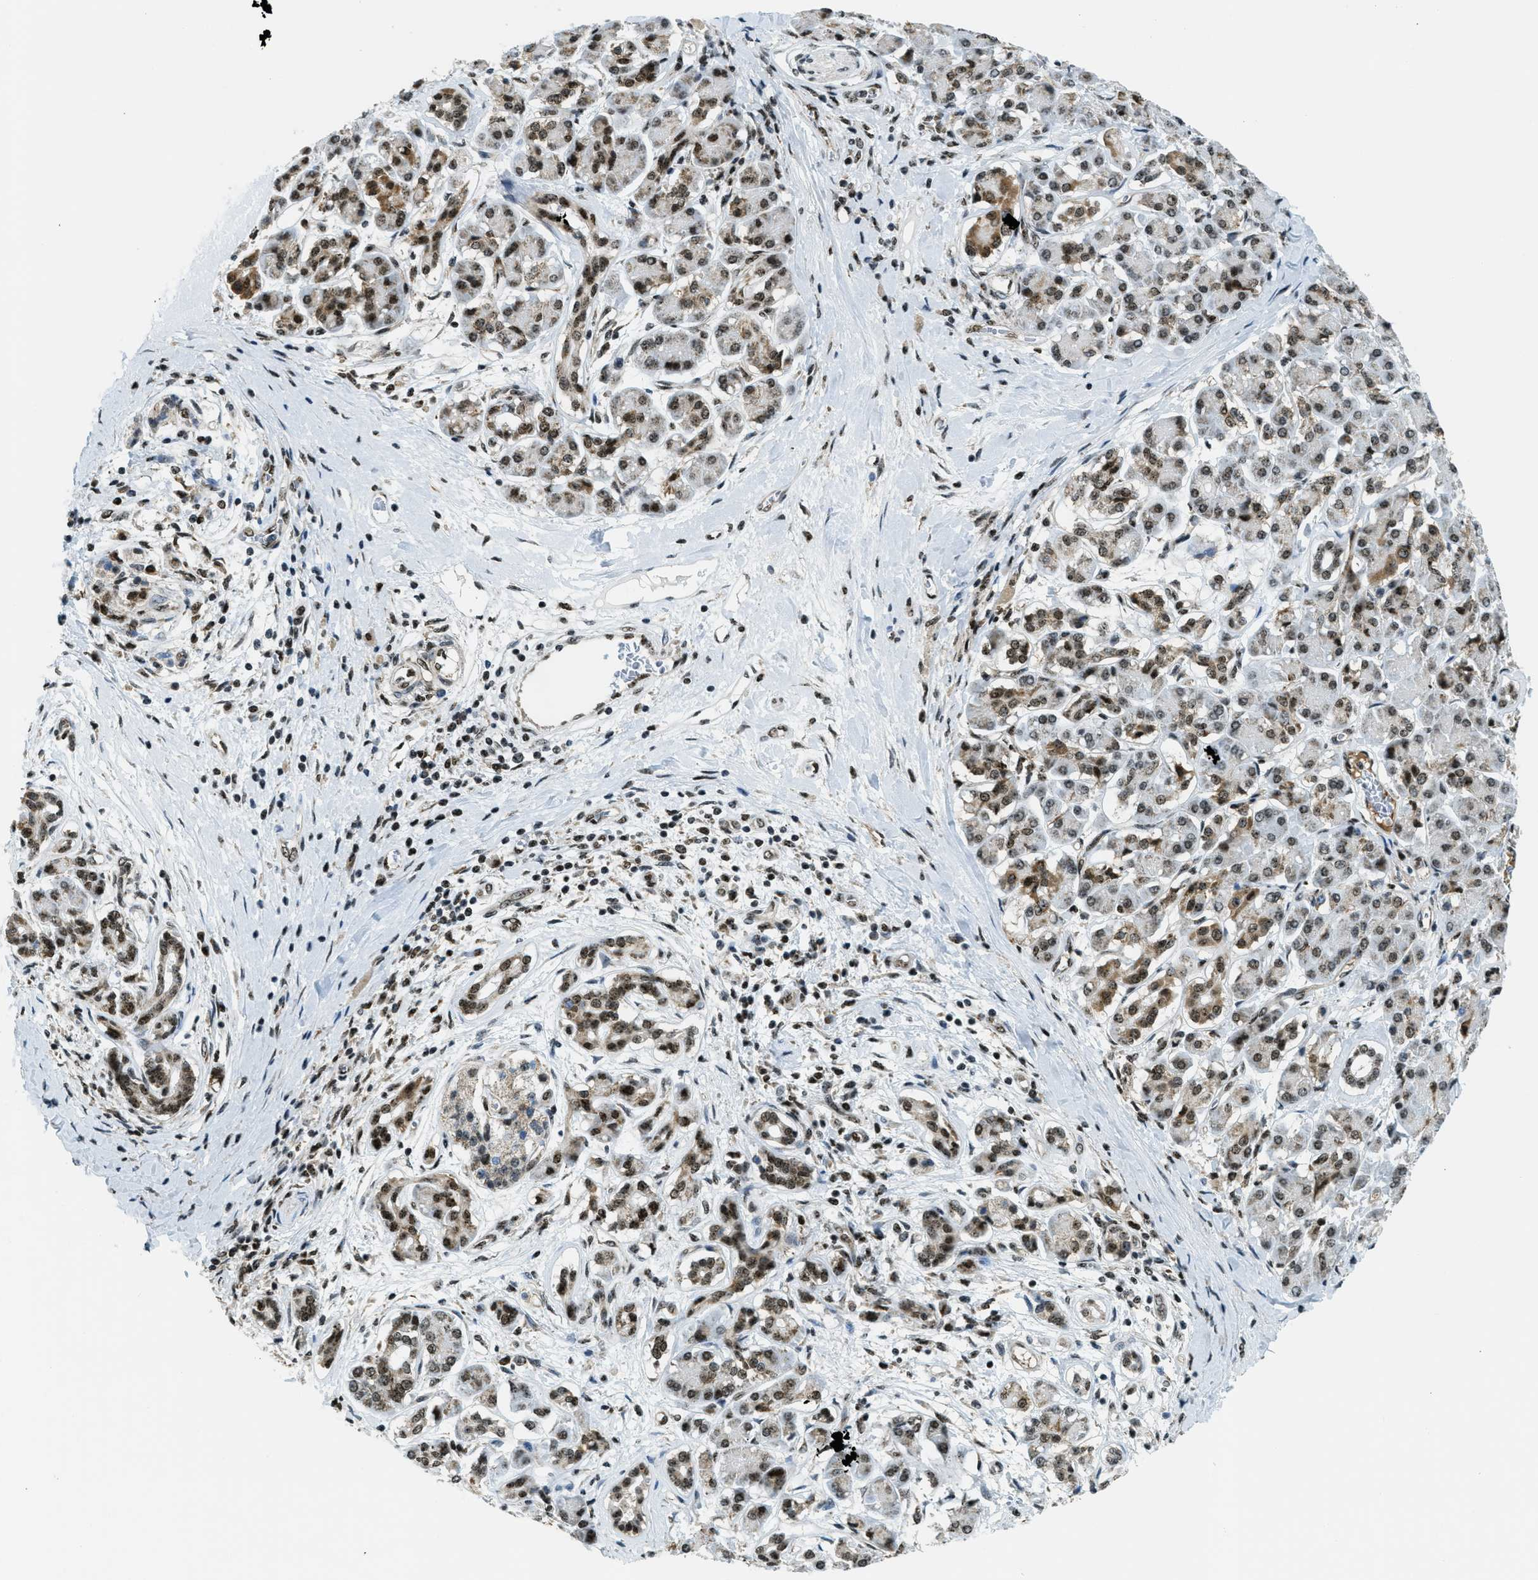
{"staining": {"intensity": "strong", "quantity": ">75%", "location": "nuclear"}, "tissue": "pancreatic cancer", "cell_type": "Tumor cells", "image_type": "cancer", "snomed": [{"axis": "morphology", "description": "Adenocarcinoma, NOS"}, {"axis": "topography", "description": "Pancreas"}], "caption": "Adenocarcinoma (pancreatic) stained for a protein (brown) reveals strong nuclear positive expression in approximately >75% of tumor cells.", "gene": "SP100", "patient": {"sex": "male", "age": 55}}